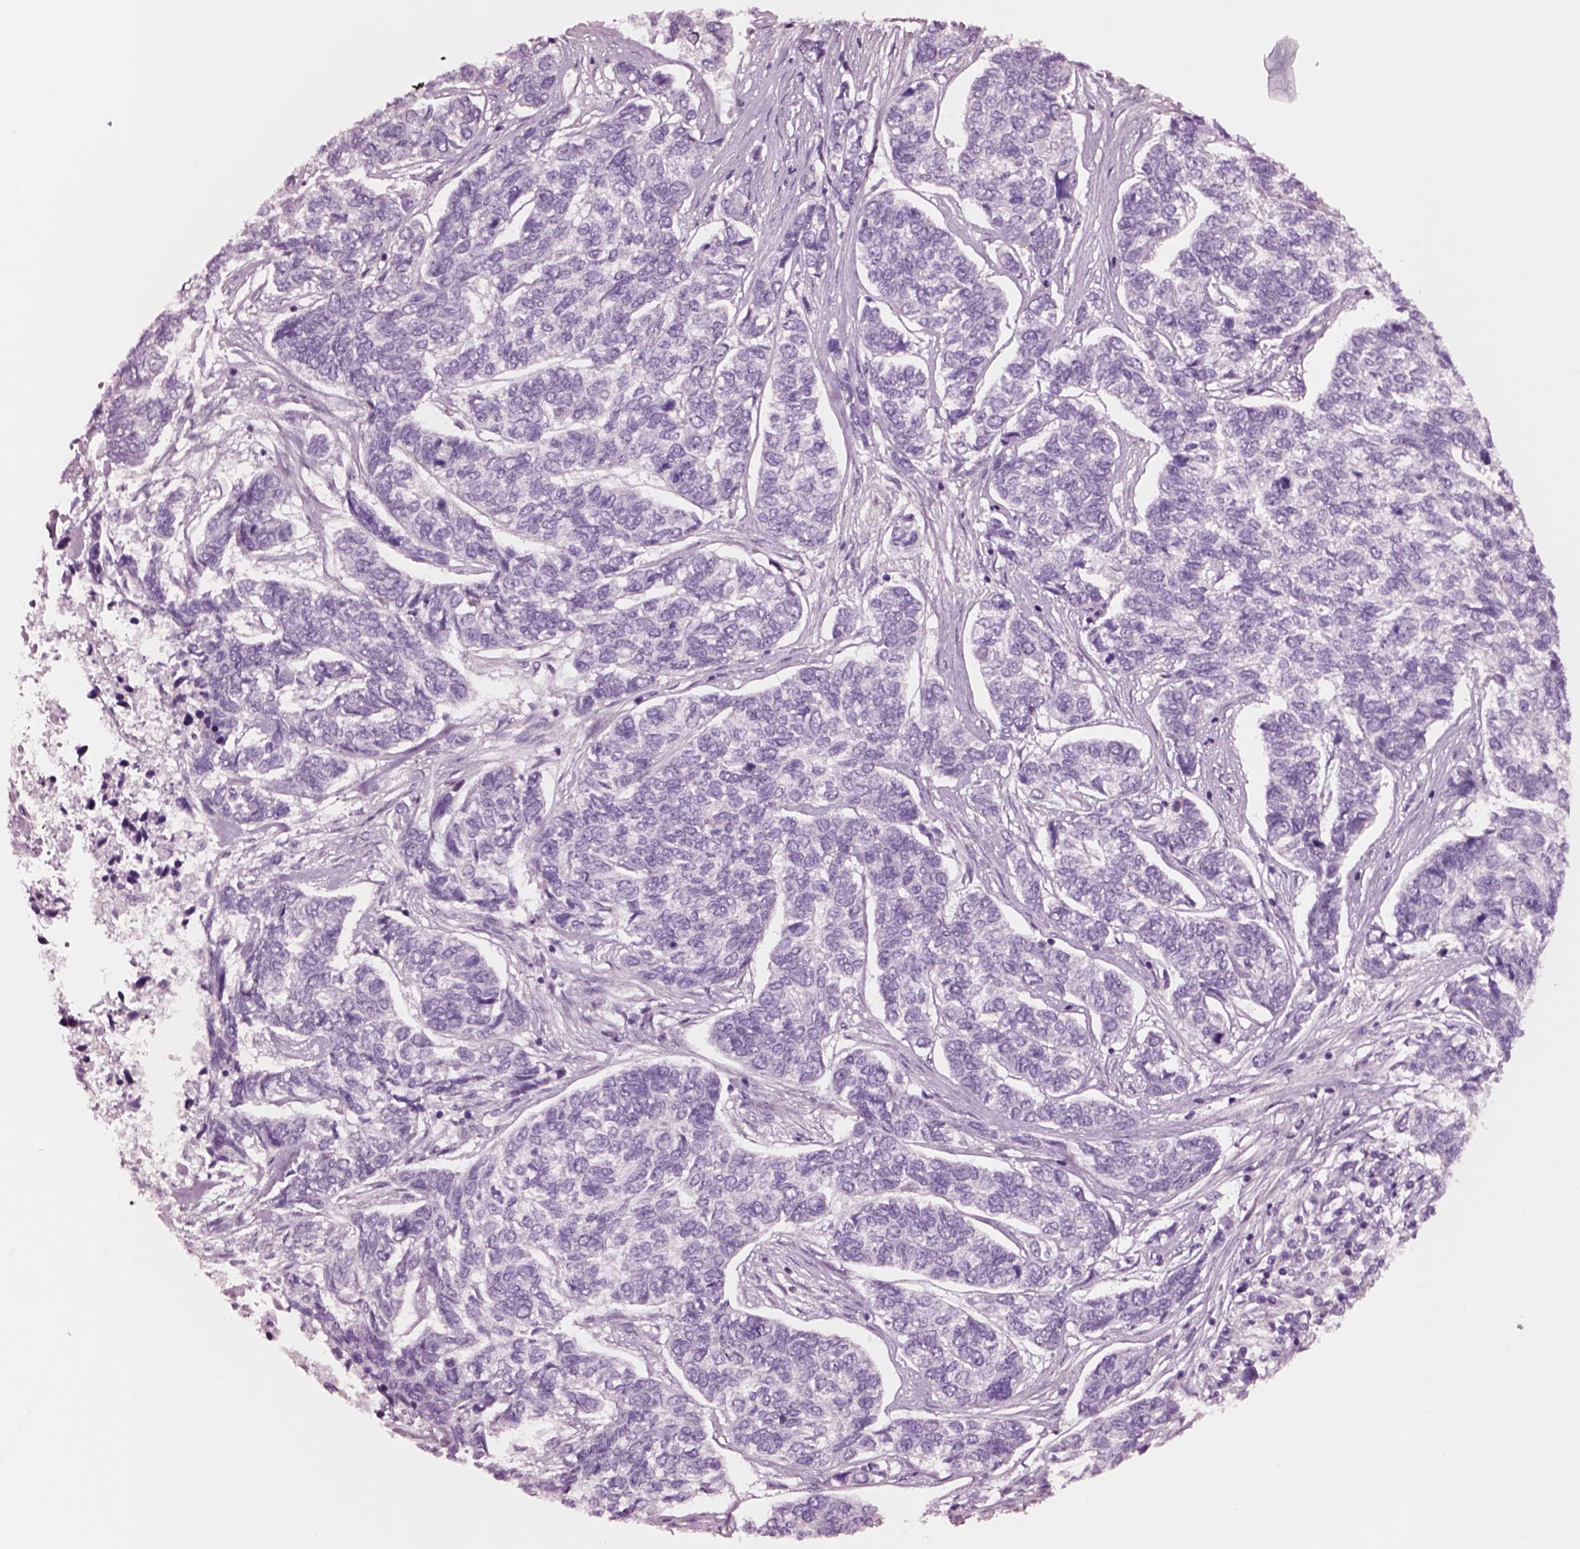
{"staining": {"intensity": "negative", "quantity": "none", "location": "none"}, "tissue": "skin cancer", "cell_type": "Tumor cells", "image_type": "cancer", "snomed": [{"axis": "morphology", "description": "Basal cell carcinoma"}, {"axis": "topography", "description": "Skin"}], "caption": "The IHC histopathology image has no significant positivity in tumor cells of basal cell carcinoma (skin) tissue.", "gene": "NMRK2", "patient": {"sex": "female", "age": 65}}